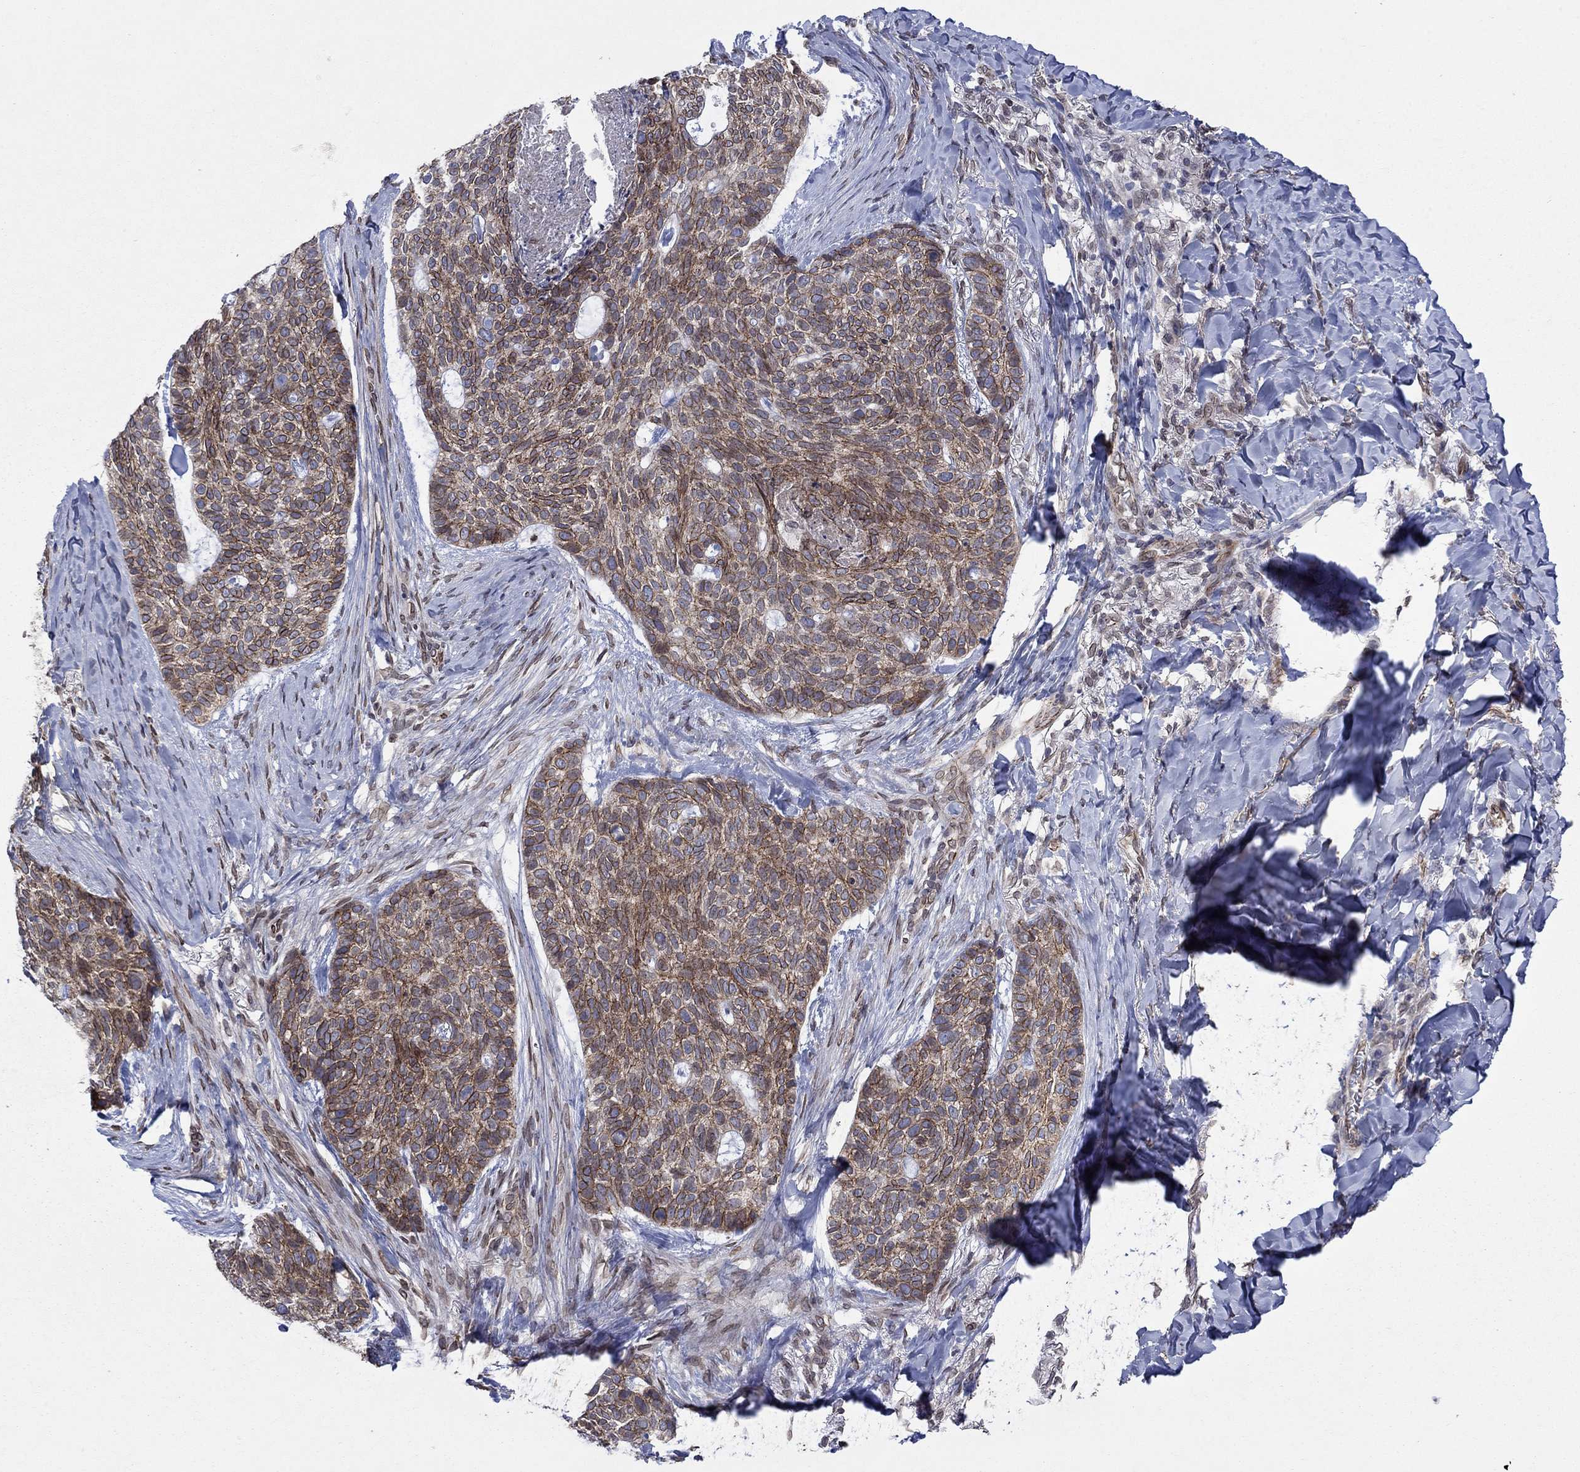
{"staining": {"intensity": "moderate", "quantity": ">75%", "location": "cytoplasmic/membranous"}, "tissue": "skin cancer", "cell_type": "Tumor cells", "image_type": "cancer", "snomed": [{"axis": "morphology", "description": "Basal cell carcinoma"}, {"axis": "topography", "description": "Skin"}], "caption": "Brown immunohistochemical staining in human basal cell carcinoma (skin) reveals moderate cytoplasmic/membranous expression in about >75% of tumor cells. (DAB = brown stain, brightfield microscopy at high magnification).", "gene": "EMC9", "patient": {"sex": "female", "age": 69}}